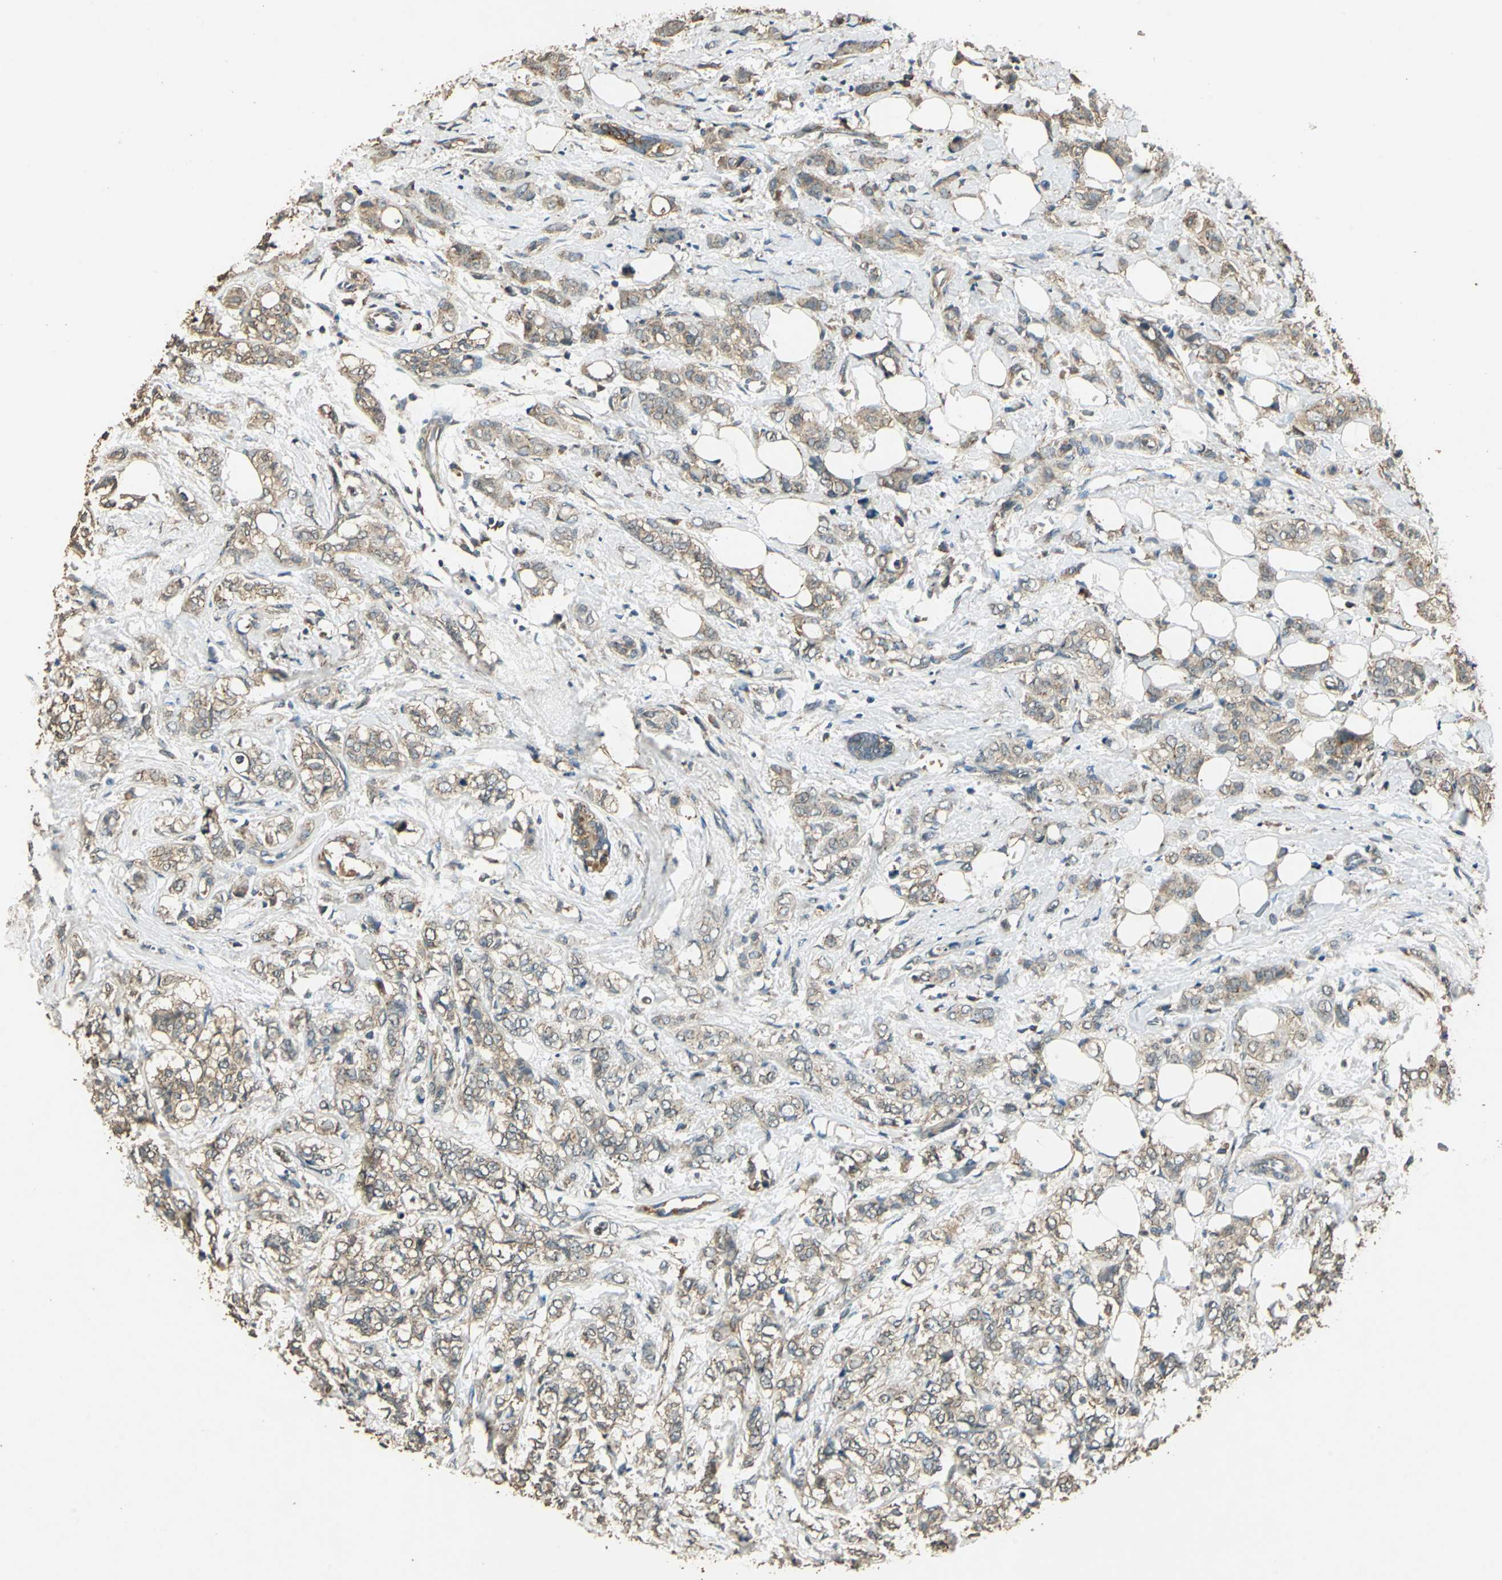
{"staining": {"intensity": "moderate", "quantity": ">75%", "location": "cytoplasmic/membranous"}, "tissue": "breast cancer", "cell_type": "Tumor cells", "image_type": "cancer", "snomed": [{"axis": "morphology", "description": "Lobular carcinoma"}, {"axis": "topography", "description": "Breast"}], "caption": "There is medium levels of moderate cytoplasmic/membranous staining in tumor cells of breast lobular carcinoma, as demonstrated by immunohistochemical staining (brown color).", "gene": "TMPRSS4", "patient": {"sex": "female", "age": 60}}